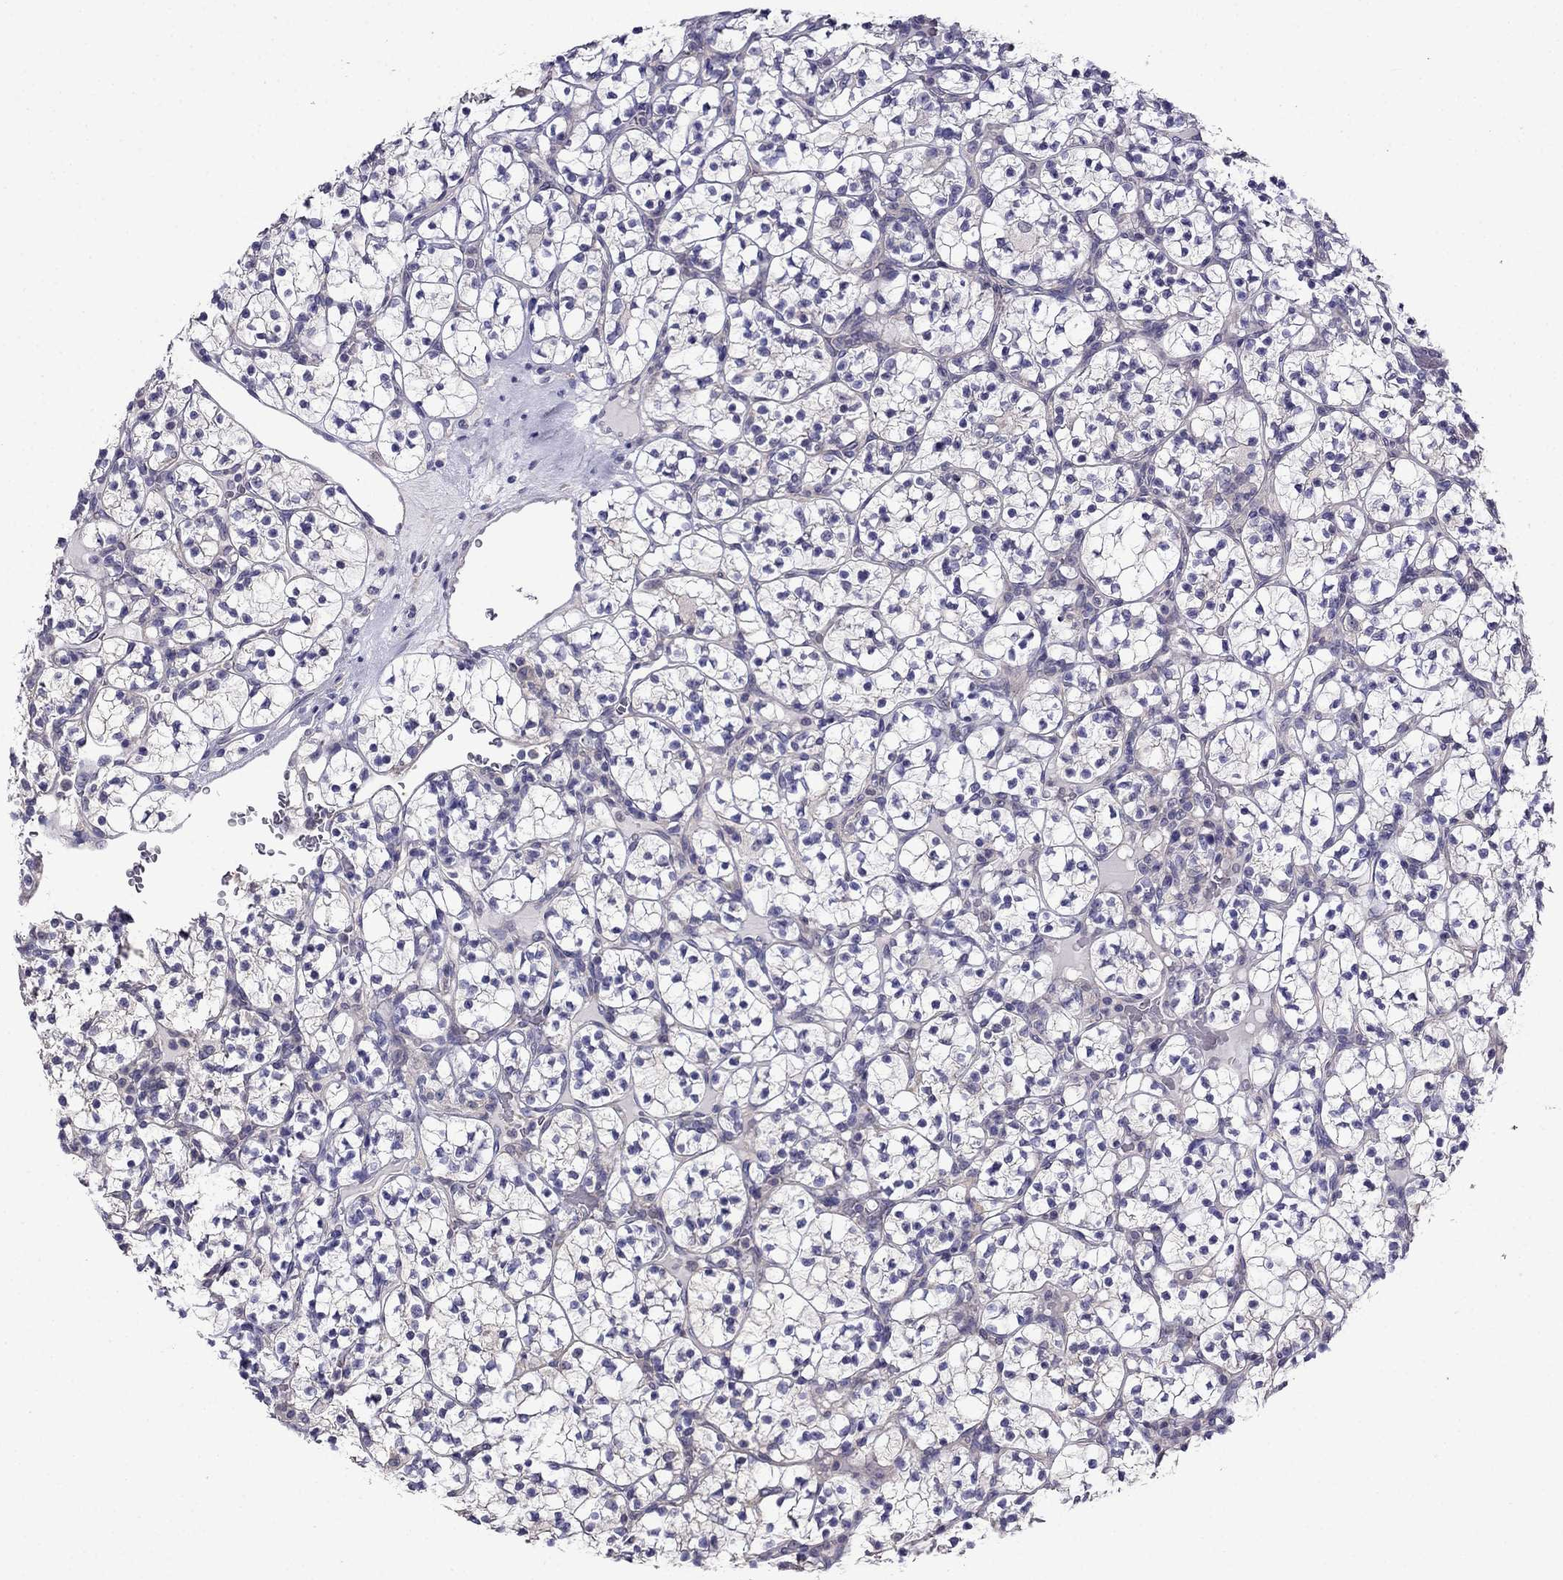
{"staining": {"intensity": "negative", "quantity": "none", "location": "none"}, "tissue": "renal cancer", "cell_type": "Tumor cells", "image_type": "cancer", "snomed": [{"axis": "morphology", "description": "Adenocarcinoma, NOS"}, {"axis": "topography", "description": "Kidney"}], "caption": "DAB (3,3'-diaminobenzidine) immunohistochemical staining of adenocarcinoma (renal) reveals no significant positivity in tumor cells.", "gene": "SCNN1D", "patient": {"sex": "female", "age": 89}}